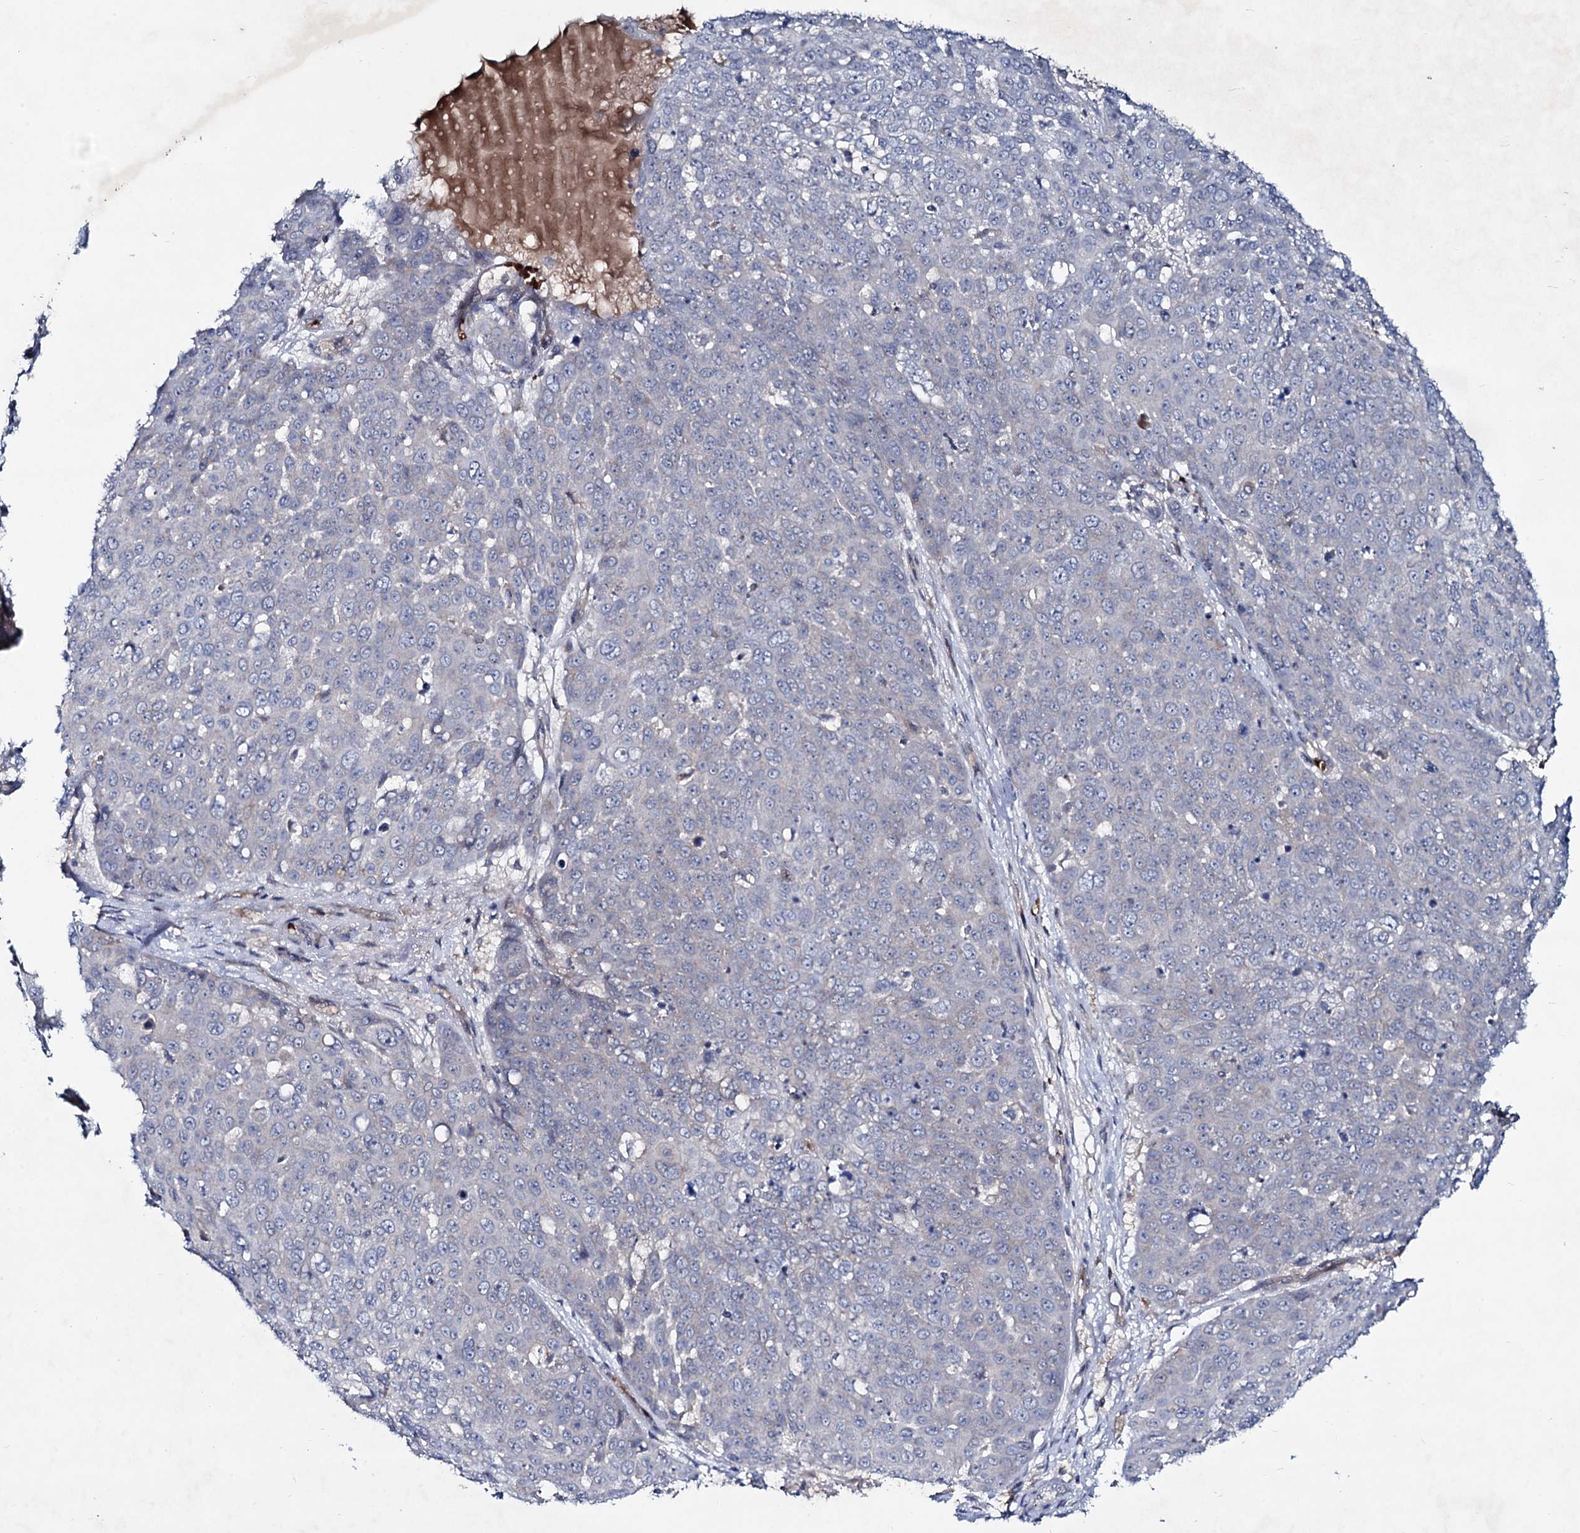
{"staining": {"intensity": "negative", "quantity": "none", "location": "none"}, "tissue": "skin cancer", "cell_type": "Tumor cells", "image_type": "cancer", "snomed": [{"axis": "morphology", "description": "Squamous cell carcinoma, NOS"}, {"axis": "topography", "description": "Skin"}], "caption": "Immunohistochemistry (IHC) of human skin squamous cell carcinoma exhibits no positivity in tumor cells. Brightfield microscopy of IHC stained with DAB (3,3'-diaminobenzidine) (brown) and hematoxylin (blue), captured at high magnification.", "gene": "RNF6", "patient": {"sex": "male", "age": 71}}